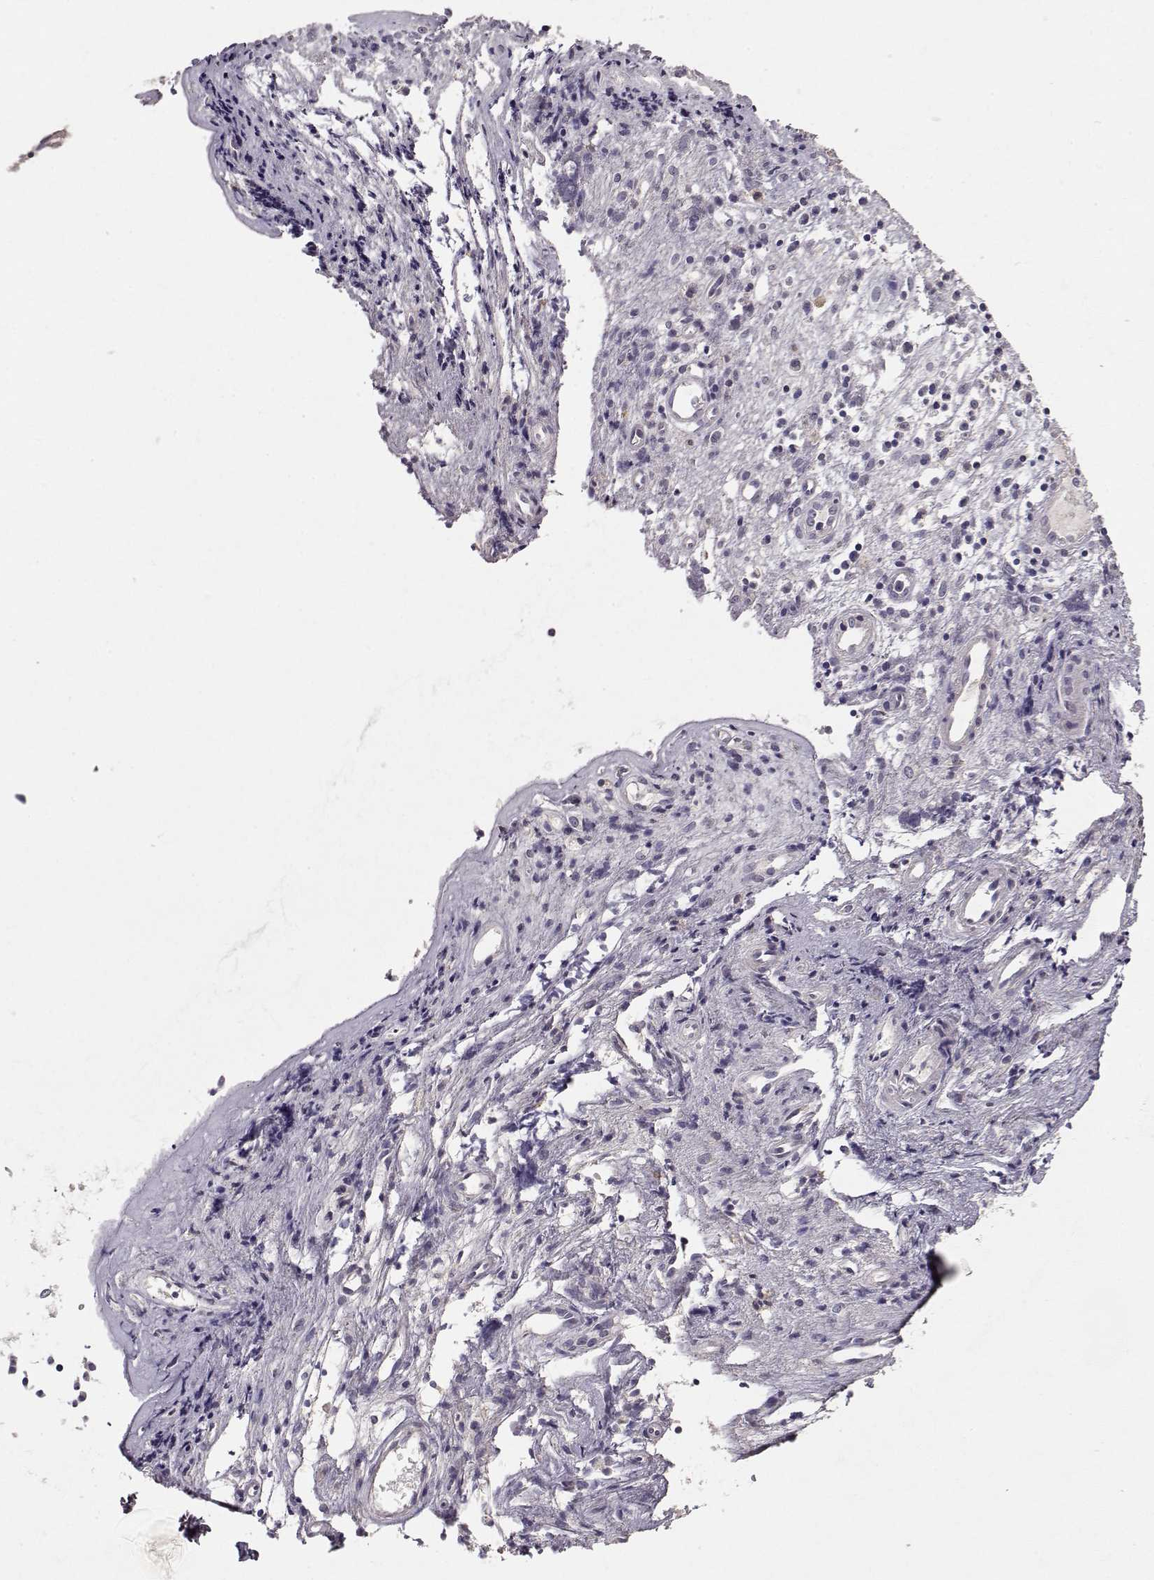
{"staining": {"intensity": "negative", "quantity": "none", "location": "none"}, "tissue": "nasopharynx", "cell_type": "Respiratory epithelial cells", "image_type": "normal", "snomed": [{"axis": "morphology", "description": "Normal tissue, NOS"}, {"axis": "topography", "description": "Nasopharynx"}], "caption": "A histopathology image of nasopharynx stained for a protein exhibits no brown staining in respiratory epithelial cells.", "gene": "PMCH", "patient": {"sex": "female", "age": 47}}